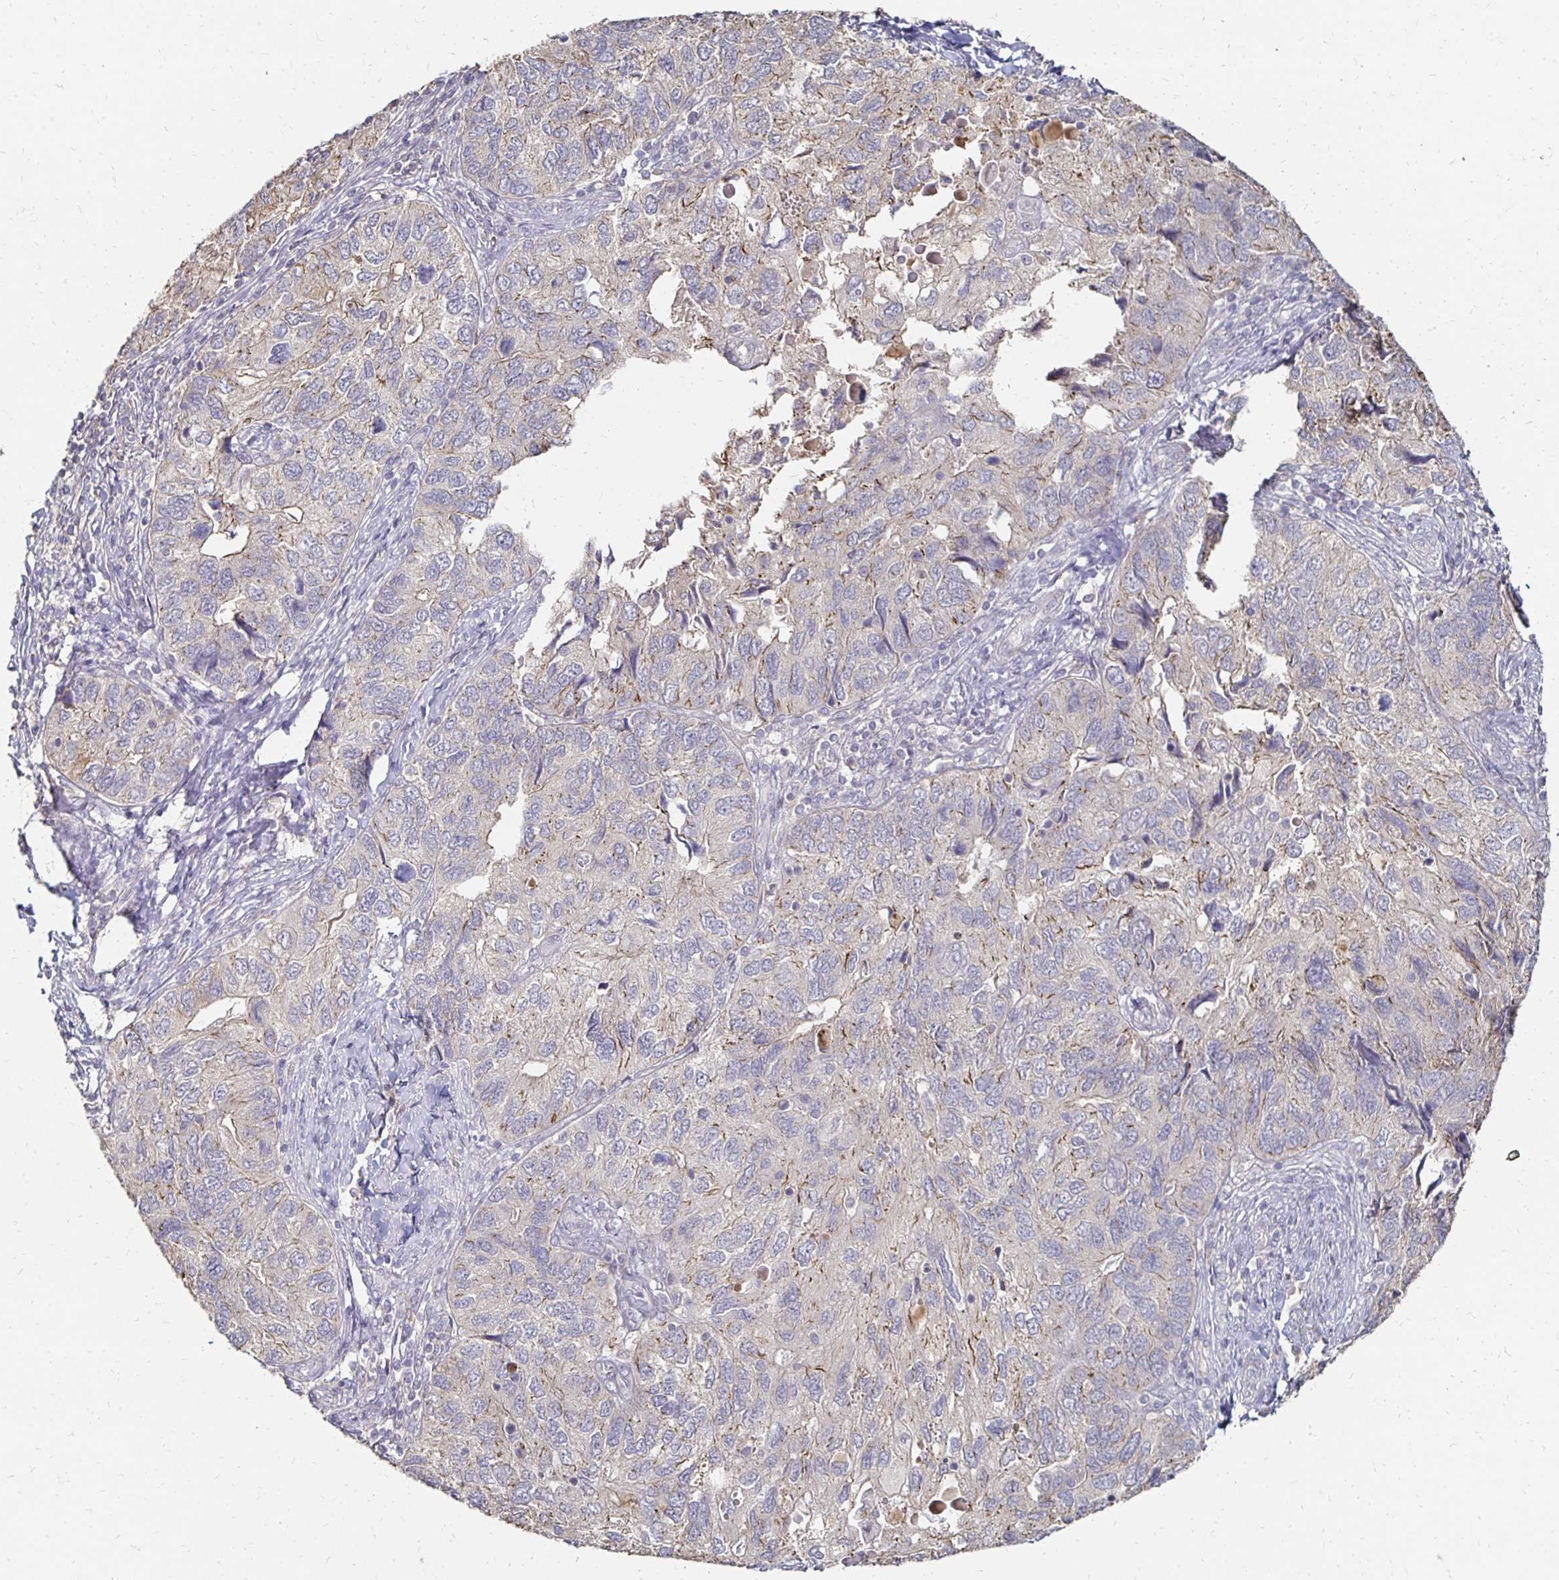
{"staining": {"intensity": "weak", "quantity": "<25%", "location": "cytoplasmic/membranous"}, "tissue": "endometrial cancer", "cell_type": "Tumor cells", "image_type": "cancer", "snomed": [{"axis": "morphology", "description": "Carcinoma, NOS"}, {"axis": "topography", "description": "Uterus"}], "caption": "This is a photomicrograph of immunohistochemistry (IHC) staining of endometrial carcinoma, which shows no staining in tumor cells.", "gene": "ZNF727", "patient": {"sex": "female", "age": 76}}